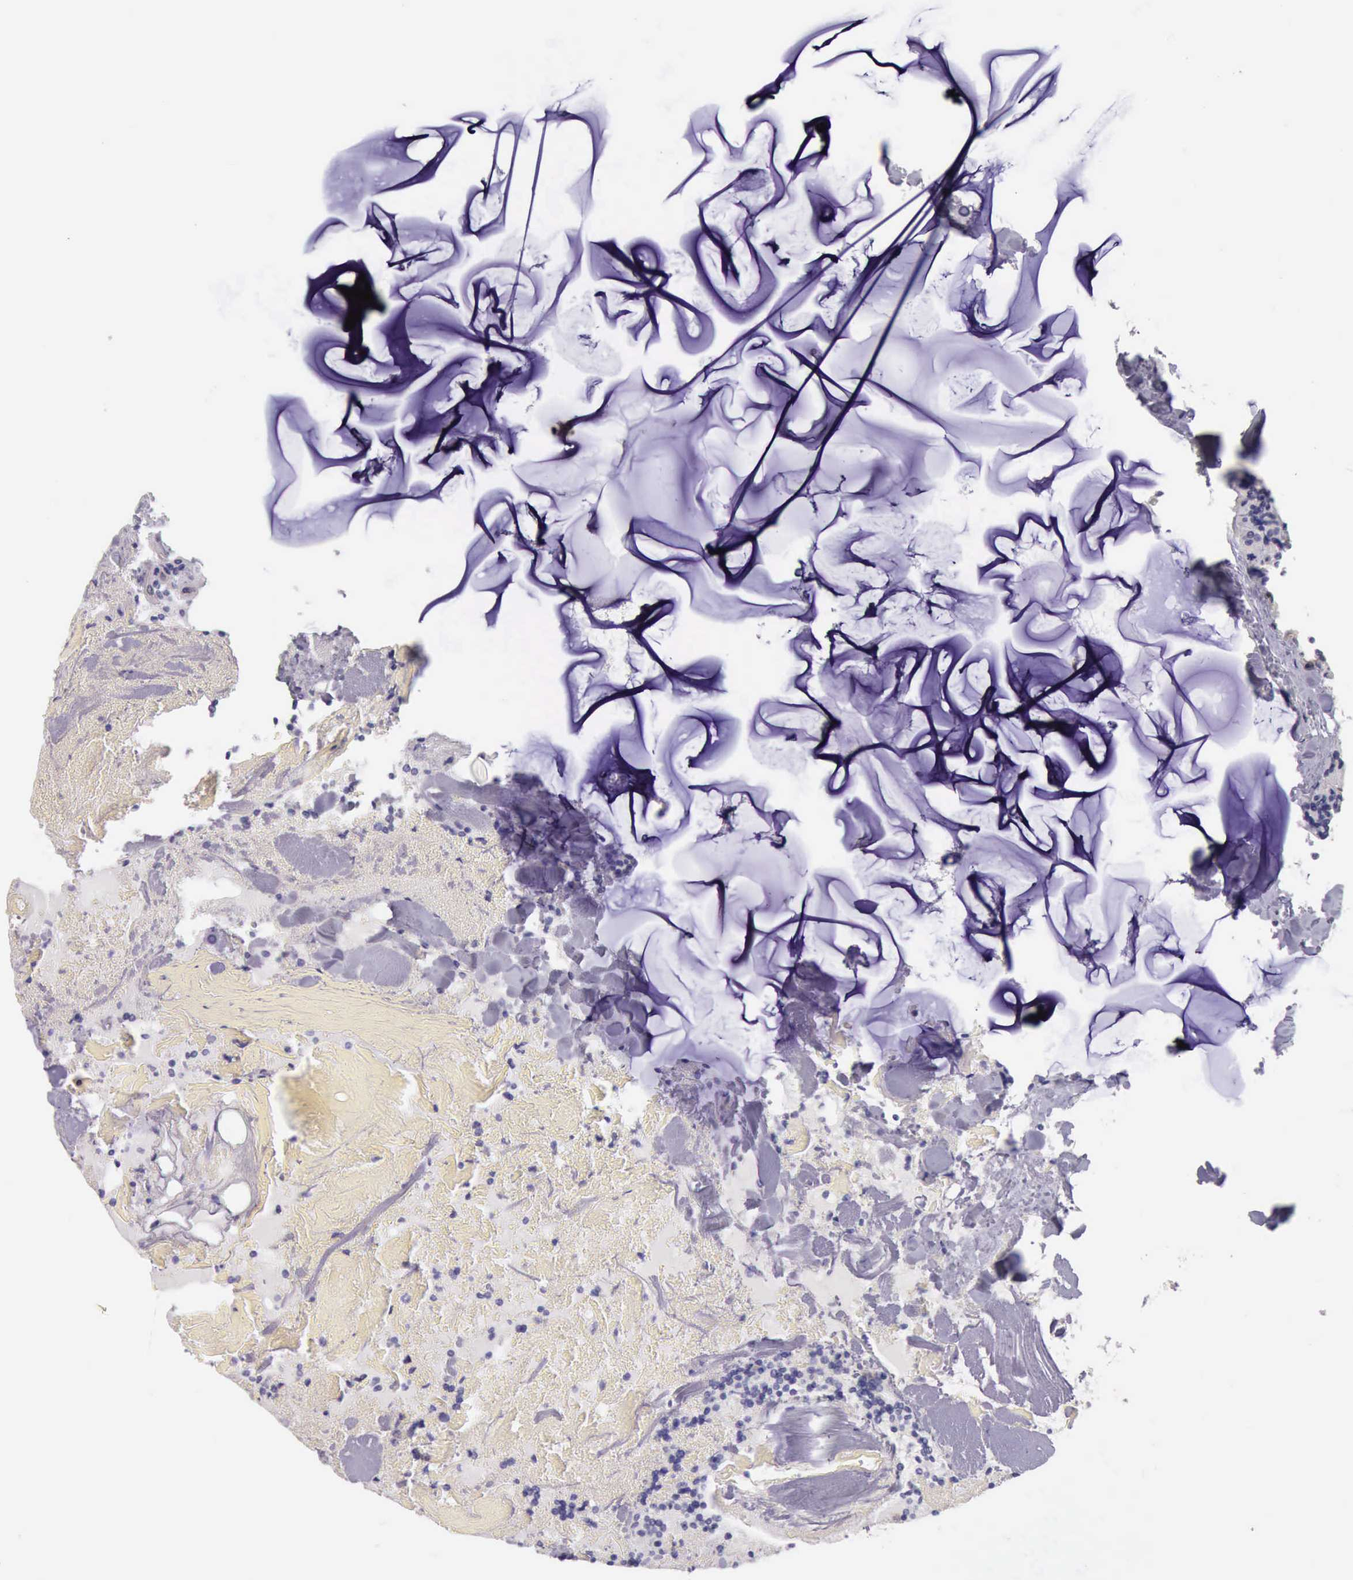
{"staining": {"intensity": "negative", "quantity": "none", "location": "none"}, "tissue": "parathyroid gland", "cell_type": "Glandular cells", "image_type": "normal", "snomed": [{"axis": "morphology", "description": "Normal tissue, NOS"}, {"axis": "topography", "description": "Parathyroid gland"}], "caption": "IHC histopathology image of normal parathyroid gland stained for a protein (brown), which reveals no positivity in glandular cells. (DAB IHC visualized using brightfield microscopy, high magnification).", "gene": "TCEANC", "patient": {"sex": "female", "age": 29}}